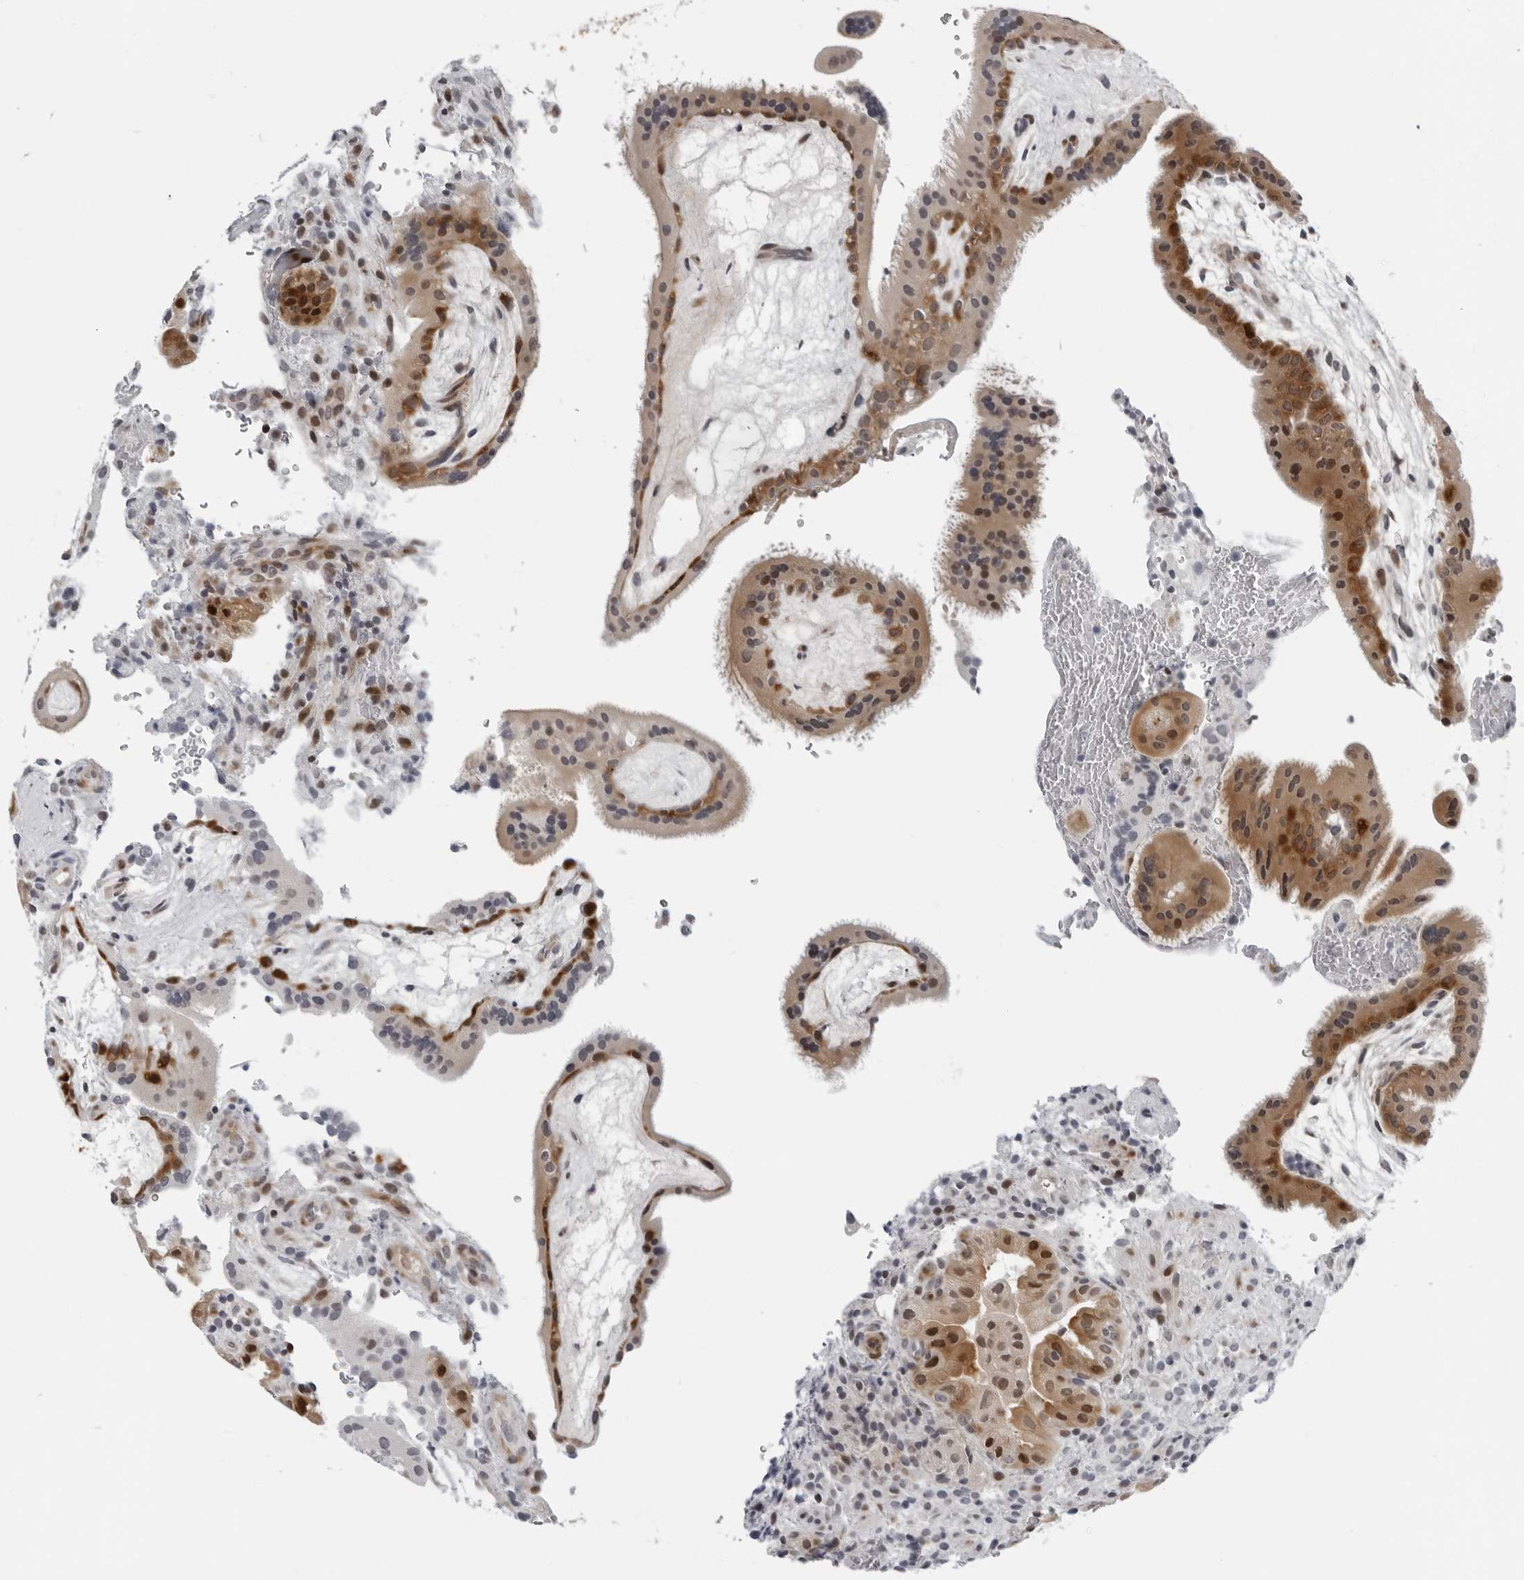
{"staining": {"intensity": "moderate", "quantity": ">75%", "location": "cytoplasmic/membranous"}, "tissue": "placenta", "cell_type": "Decidual cells", "image_type": "normal", "snomed": [{"axis": "morphology", "description": "Normal tissue, NOS"}, {"axis": "topography", "description": "Placenta"}], "caption": "Brown immunohistochemical staining in benign placenta shows moderate cytoplasmic/membranous expression in approximately >75% of decidual cells. The staining was performed using DAB, with brown indicating positive protein expression. Nuclei are stained blue with hematoxylin.", "gene": "PIP4K2C", "patient": {"sex": "female", "age": 19}}